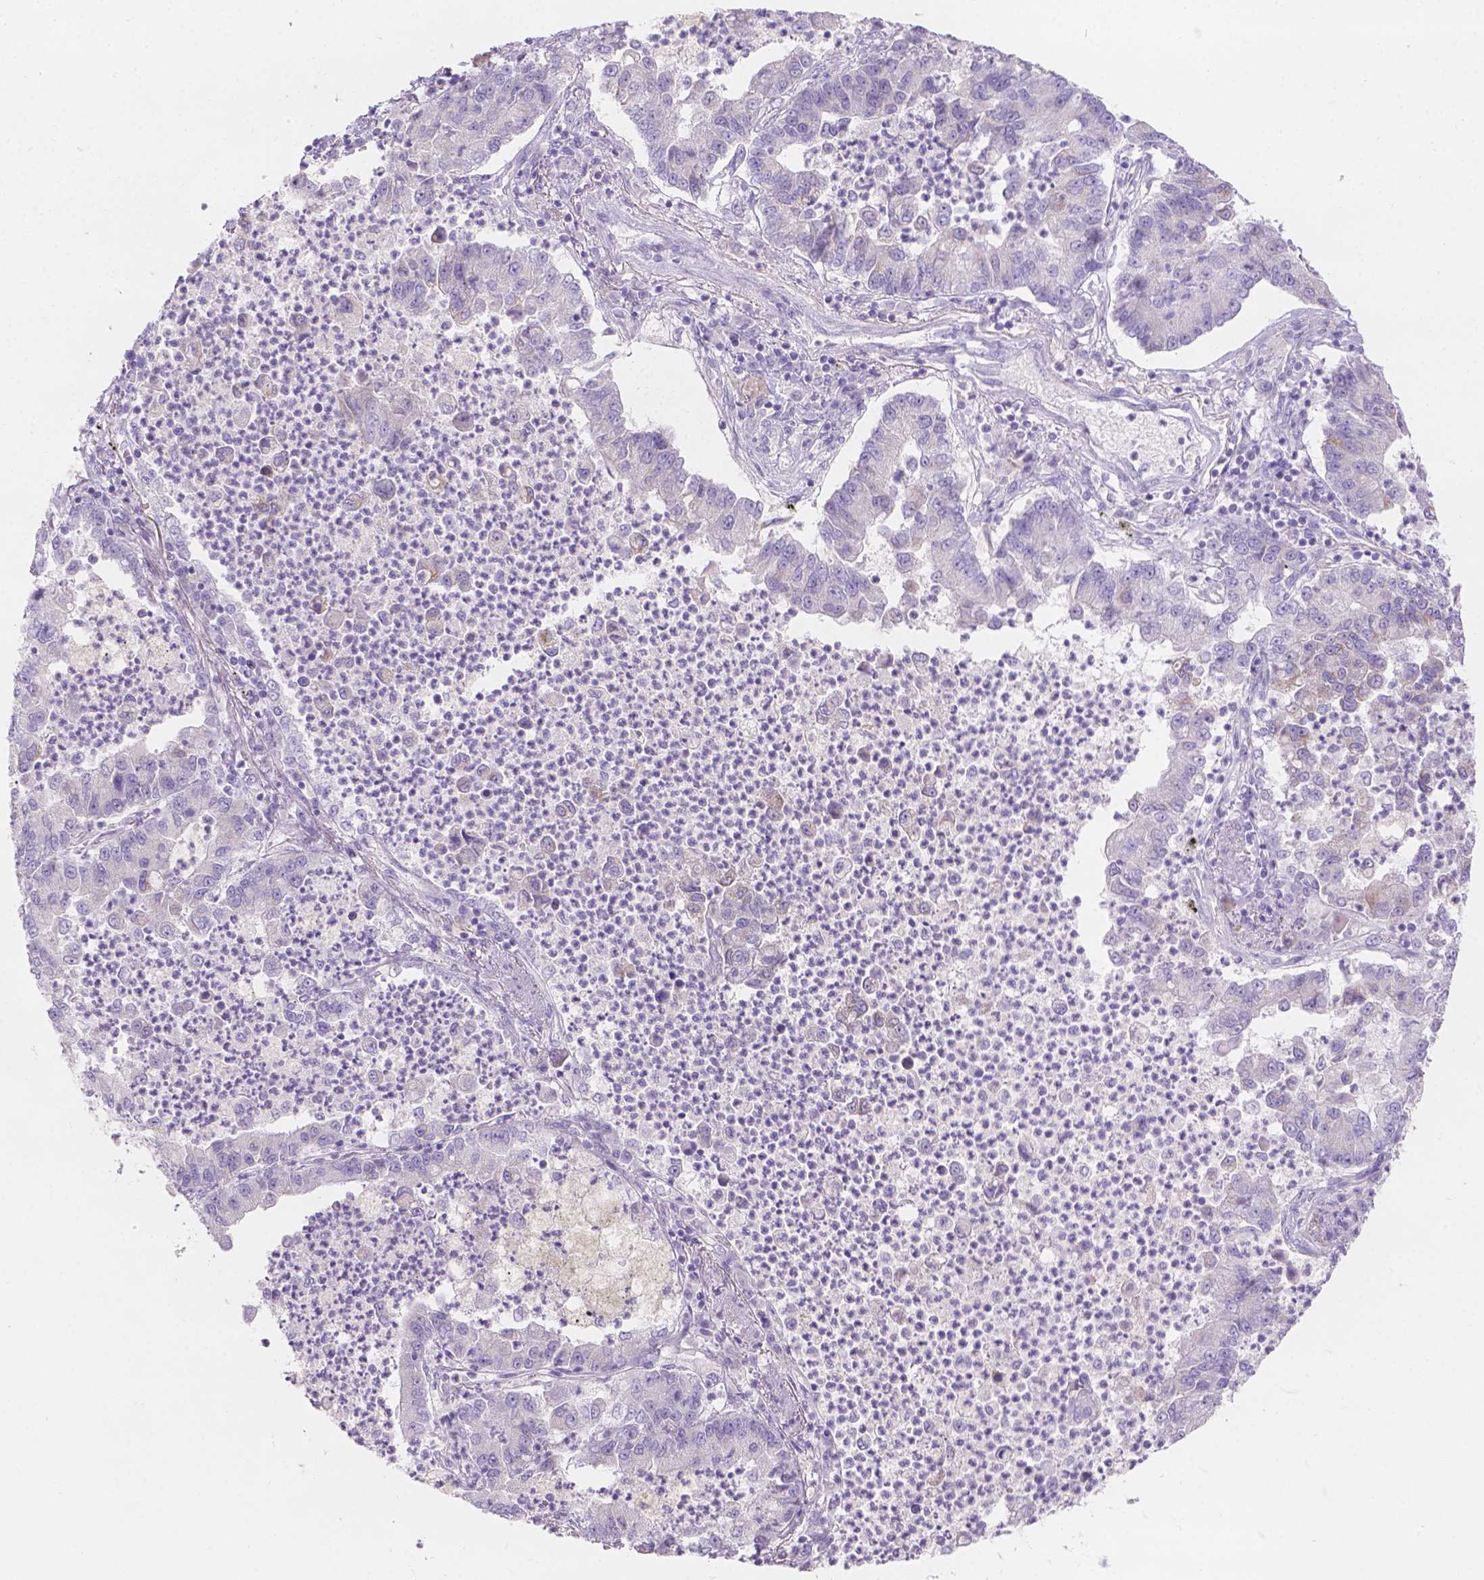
{"staining": {"intensity": "negative", "quantity": "none", "location": "none"}, "tissue": "lung cancer", "cell_type": "Tumor cells", "image_type": "cancer", "snomed": [{"axis": "morphology", "description": "Adenocarcinoma, NOS"}, {"axis": "topography", "description": "Lung"}], "caption": "The photomicrograph exhibits no significant positivity in tumor cells of lung cancer.", "gene": "HTN3", "patient": {"sex": "female", "age": 57}}